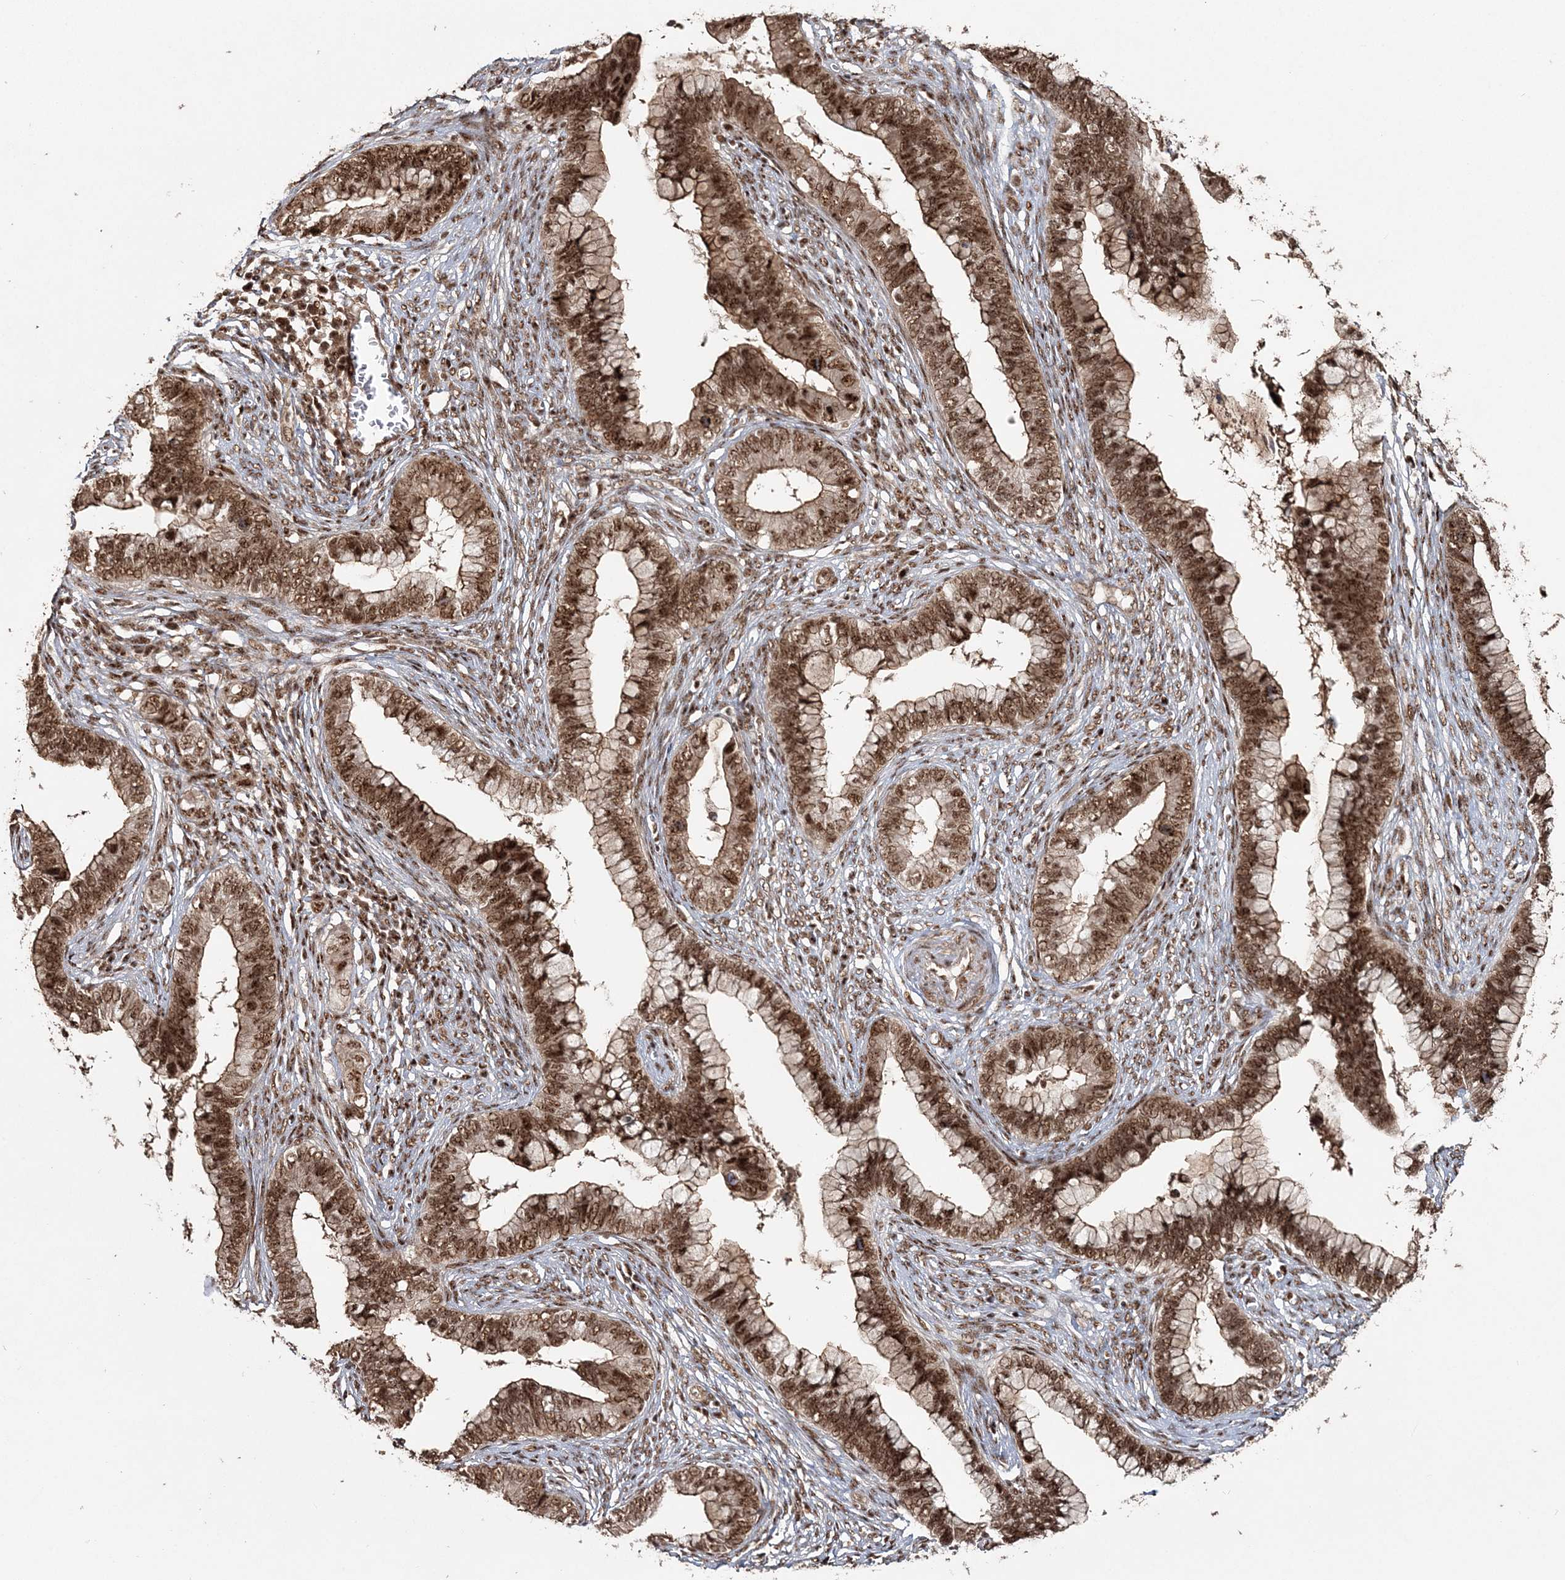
{"staining": {"intensity": "strong", "quantity": ">75%", "location": "cytoplasmic/membranous,nuclear"}, "tissue": "cervical cancer", "cell_type": "Tumor cells", "image_type": "cancer", "snomed": [{"axis": "morphology", "description": "Adenocarcinoma, NOS"}, {"axis": "topography", "description": "Cervix"}], "caption": "Tumor cells exhibit high levels of strong cytoplasmic/membranous and nuclear staining in about >75% of cells in cervical cancer (adenocarcinoma).", "gene": "EXOSC8", "patient": {"sex": "female", "age": 44}}